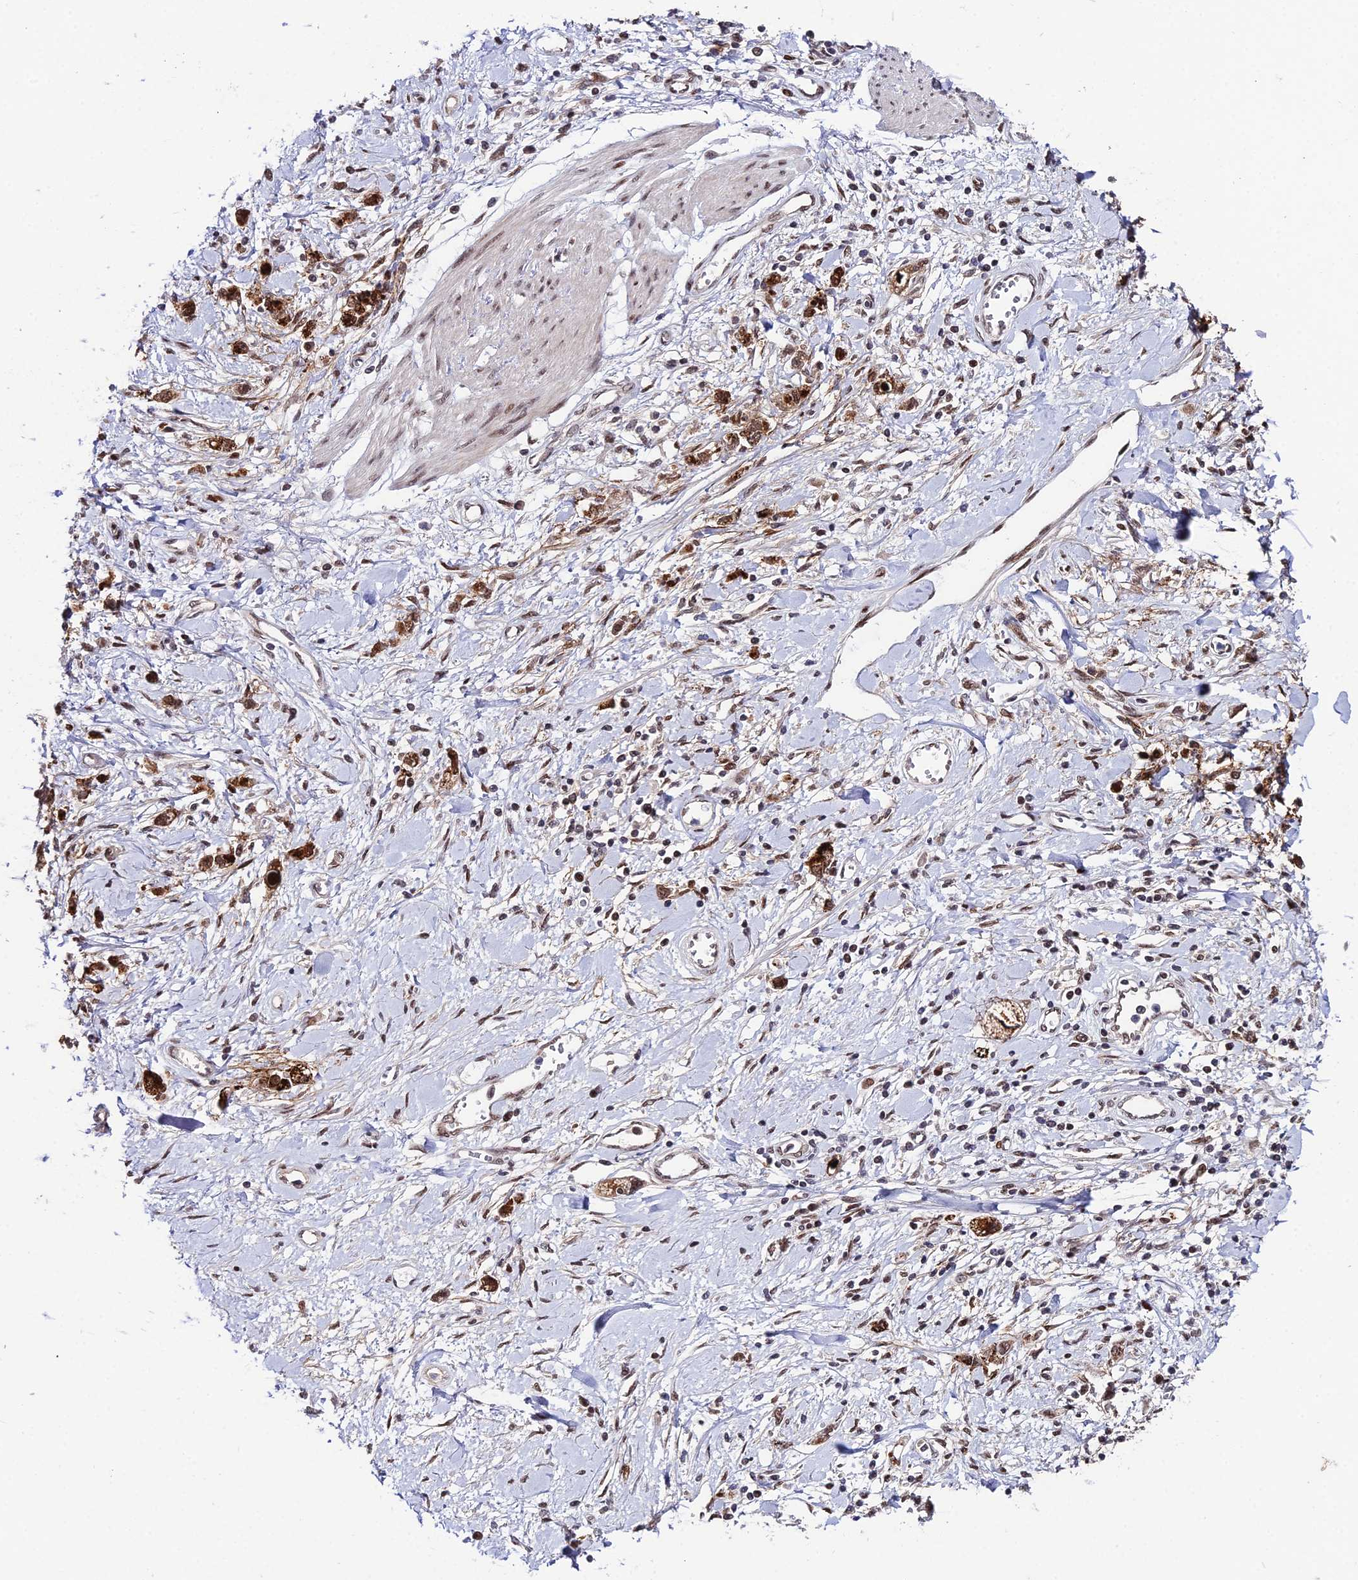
{"staining": {"intensity": "strong", "quantity": ">75%", "location": "cytoplasmic/membranous,nuclear"}, "tissue": "stomach cancer", "cell_type": "Tumor cells", "image_type": "cancer", "snomed": [{"axis": "morphology", "description": "Adenocarcinoma, NOS"}, {"axis": "topography", "description": "Stomach"}], "caption": "DAB (3,3'-diaminobenzidine) immunohistochemical staining of human stomach cancer (adenocarcinoma) reveals strong cytoplasmic/membranous and nuclear protein staining in about >75% of tumor cells.", "gene": "SYT15", "patient": {"sex": "female", "age": 76}}